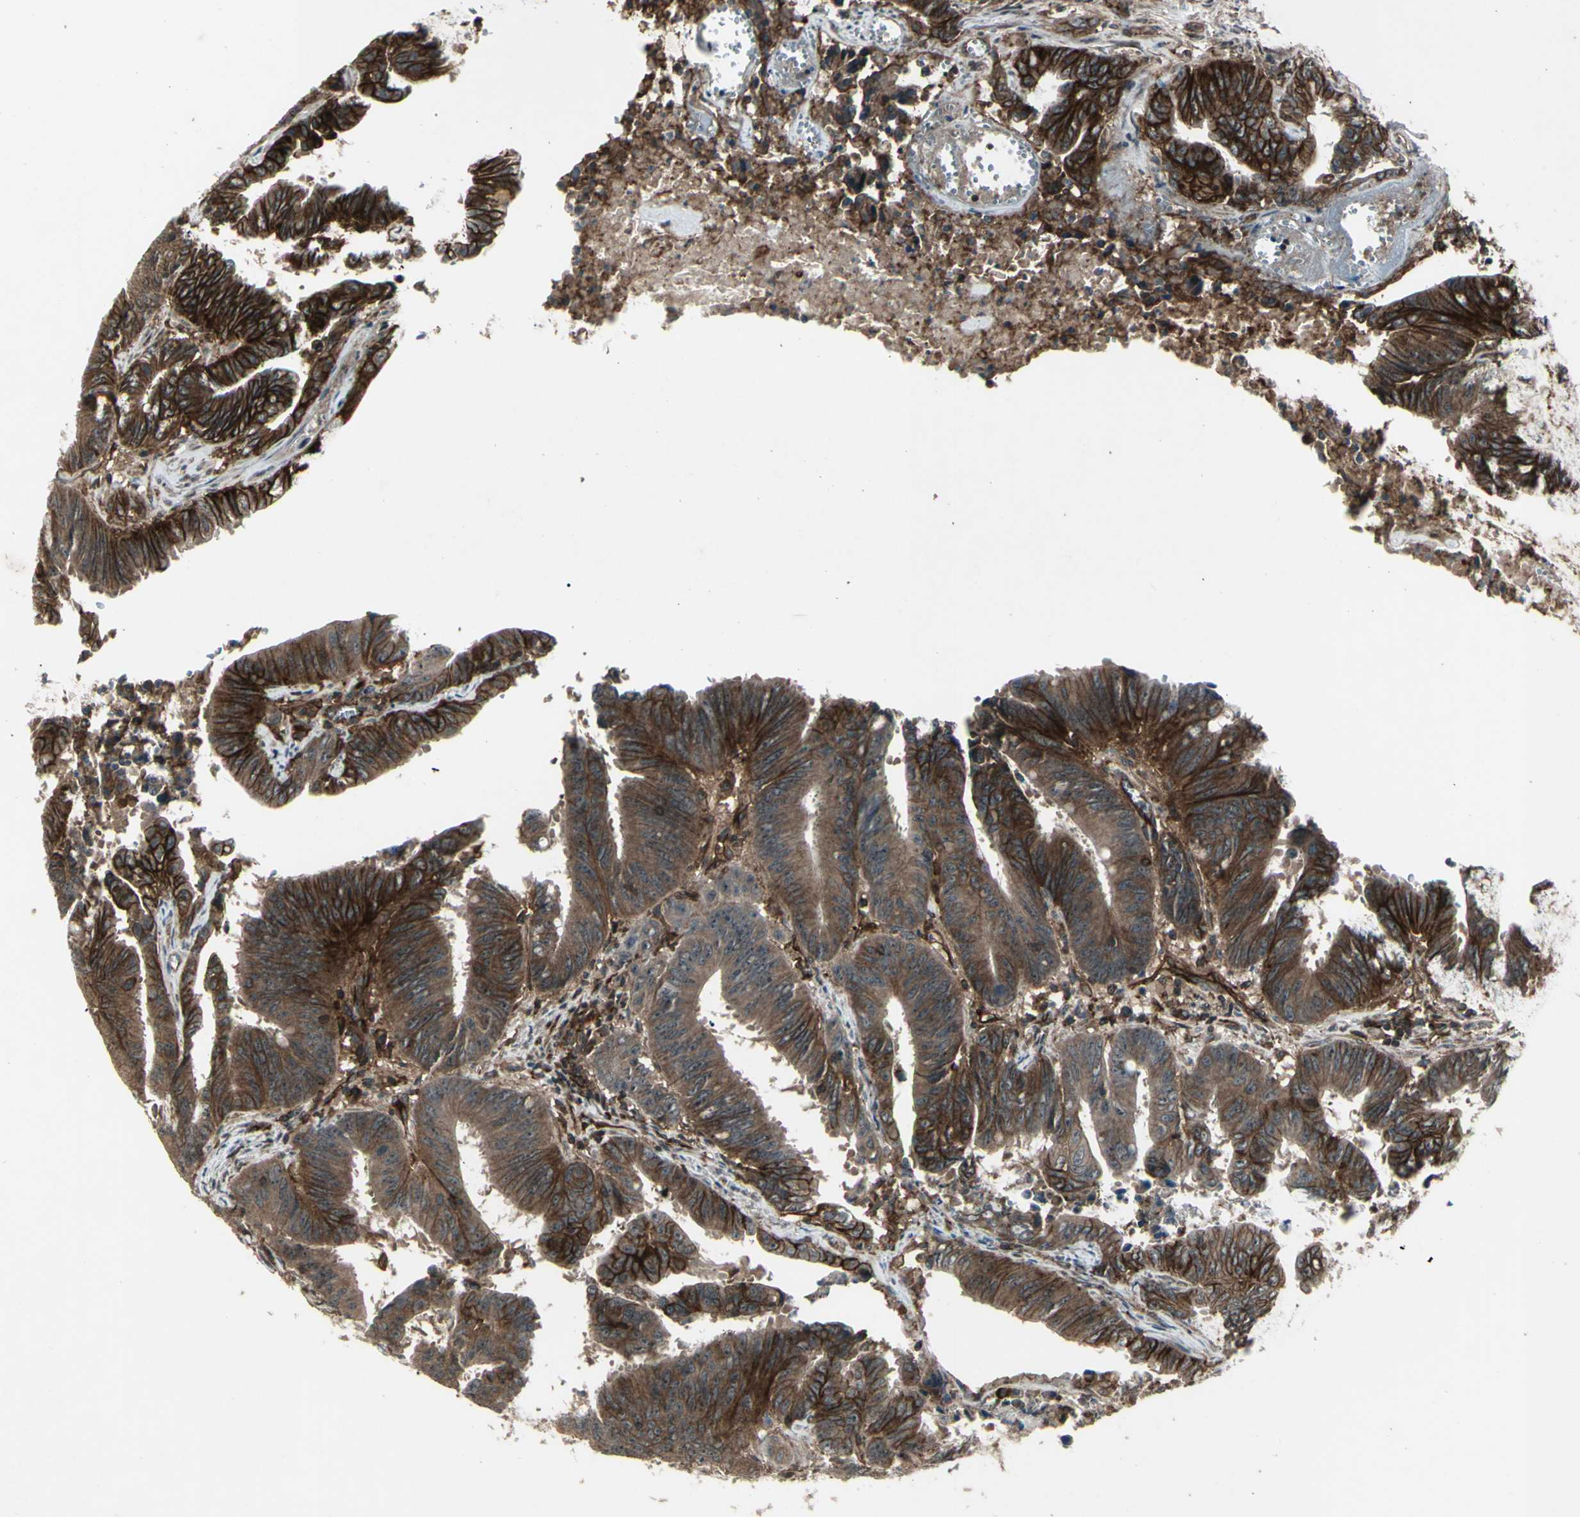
{"staining": {"intensity": "strong", "quantity": ">75%", "location": "cytoplasmic/membranous"}, "tissue": "colorectal cancer", "cell_type": "Tumor cells", "image_type": "cancer", "snomed": [{"axis": "morphology", "description": "Adenocarcinoma, NOS"}, {"axis": "topography", "description": "Colon"}], "caption": "This photomicrograph exhibits colorectal cancer stained with IHC to label a protein in brown. The cytoplasmic/membranous of tumor cells show strong positivity for the protein. Nuclei are counter-stained blue.", "gene": "FXYD5", "patient": {"sex": "male", "age": 45}}